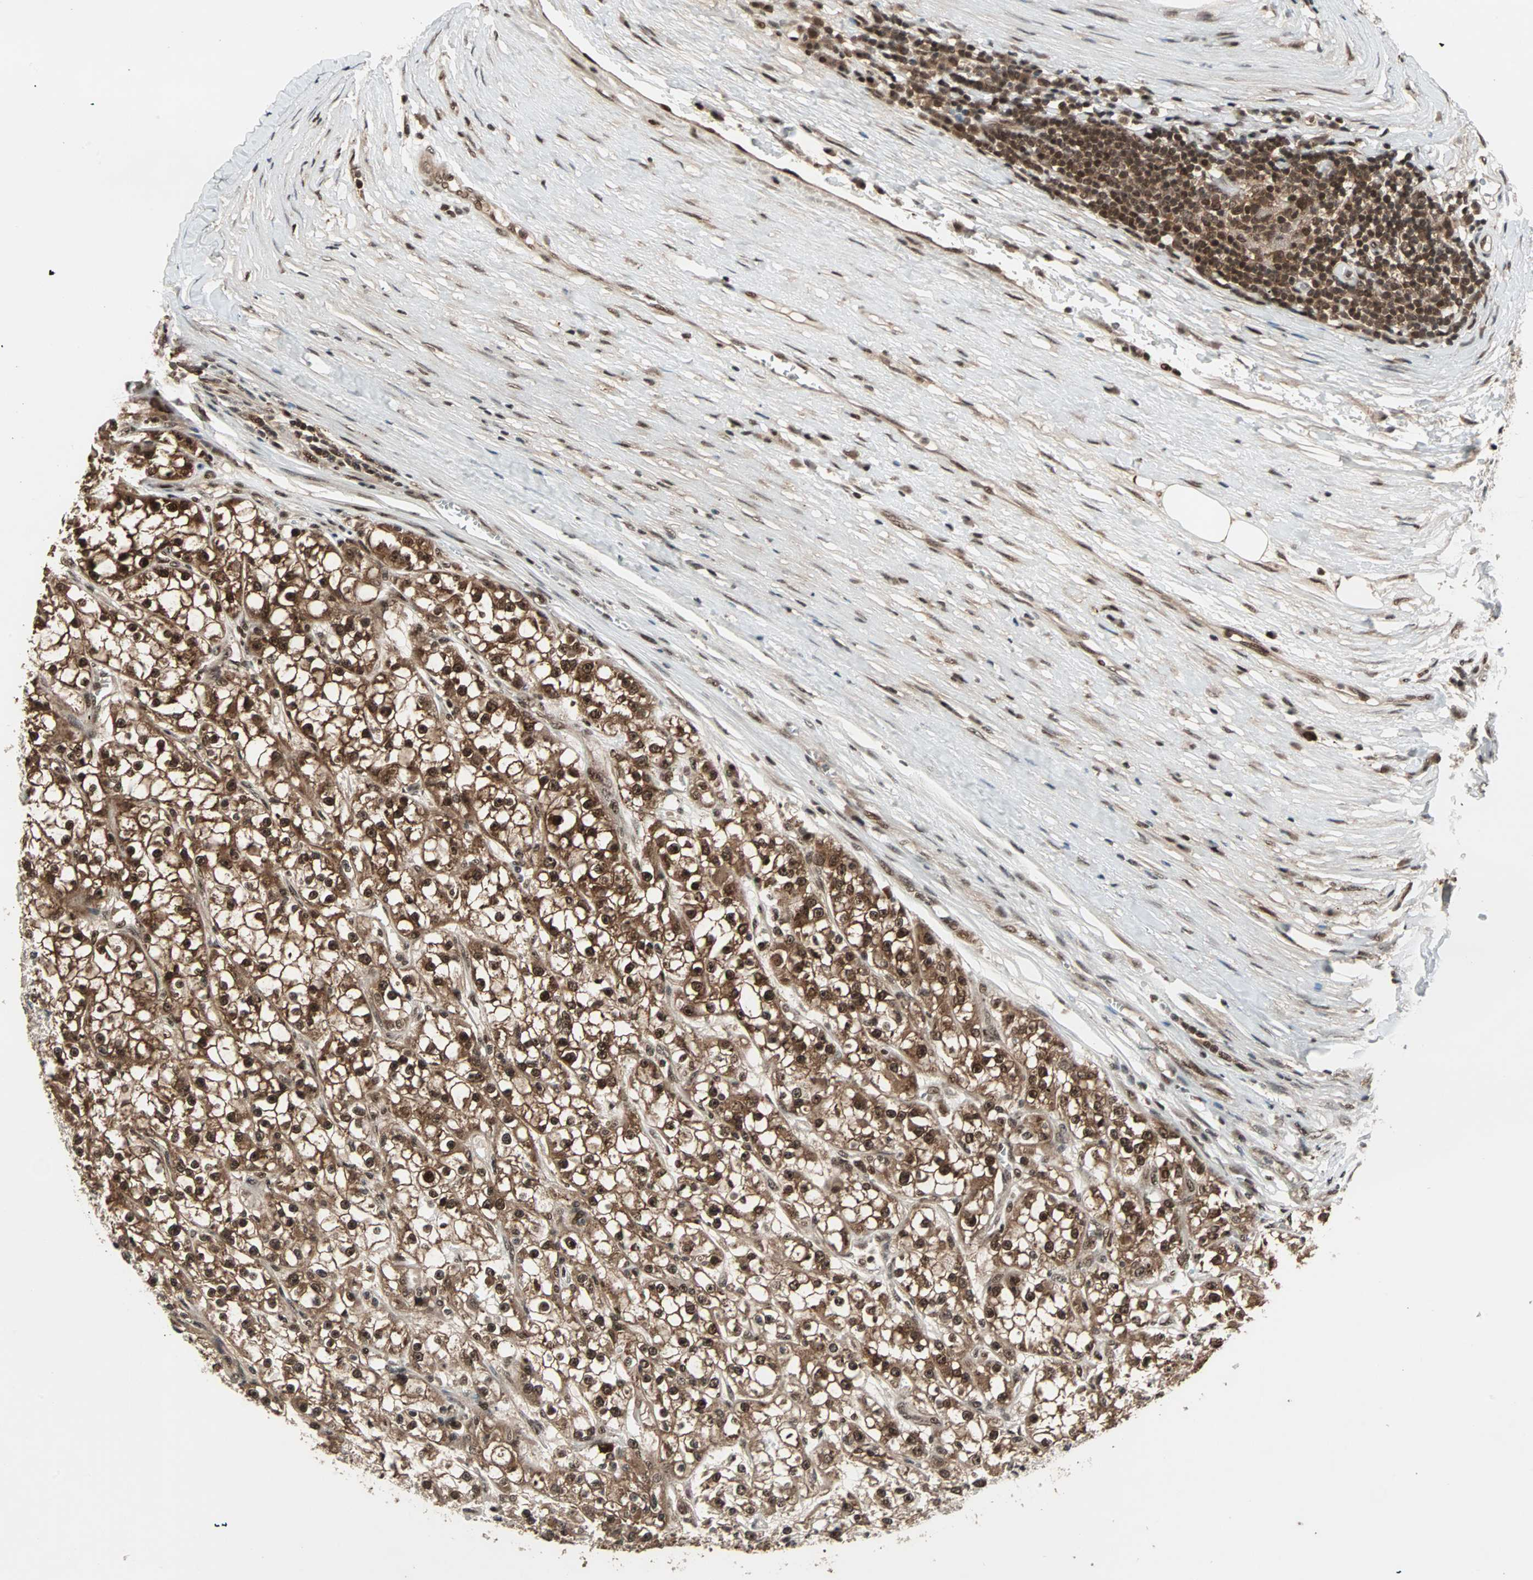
{"staining": {"intensity": "strong", "quantity": ">75%", "location": "cytoplasmic/membranous,nuclear"}, "tissue": "renal cancer", "cell_type": "Tumor cells", "image_type": "cancer", "snomed": [{"axis": "morphology", "description": "Adenocarcinoma, NOS"}, {"axis": "topography", "description": "Kidney"}], "caption": "DAB immunohistochemical staining of adenocarcinoma (renal) shows strong cytoplasmic/membranous and nuclear protein staining in about >75% of tumor cells.", "gene": "ZNF44", "patient": {"sex": "female", "age": 52}}